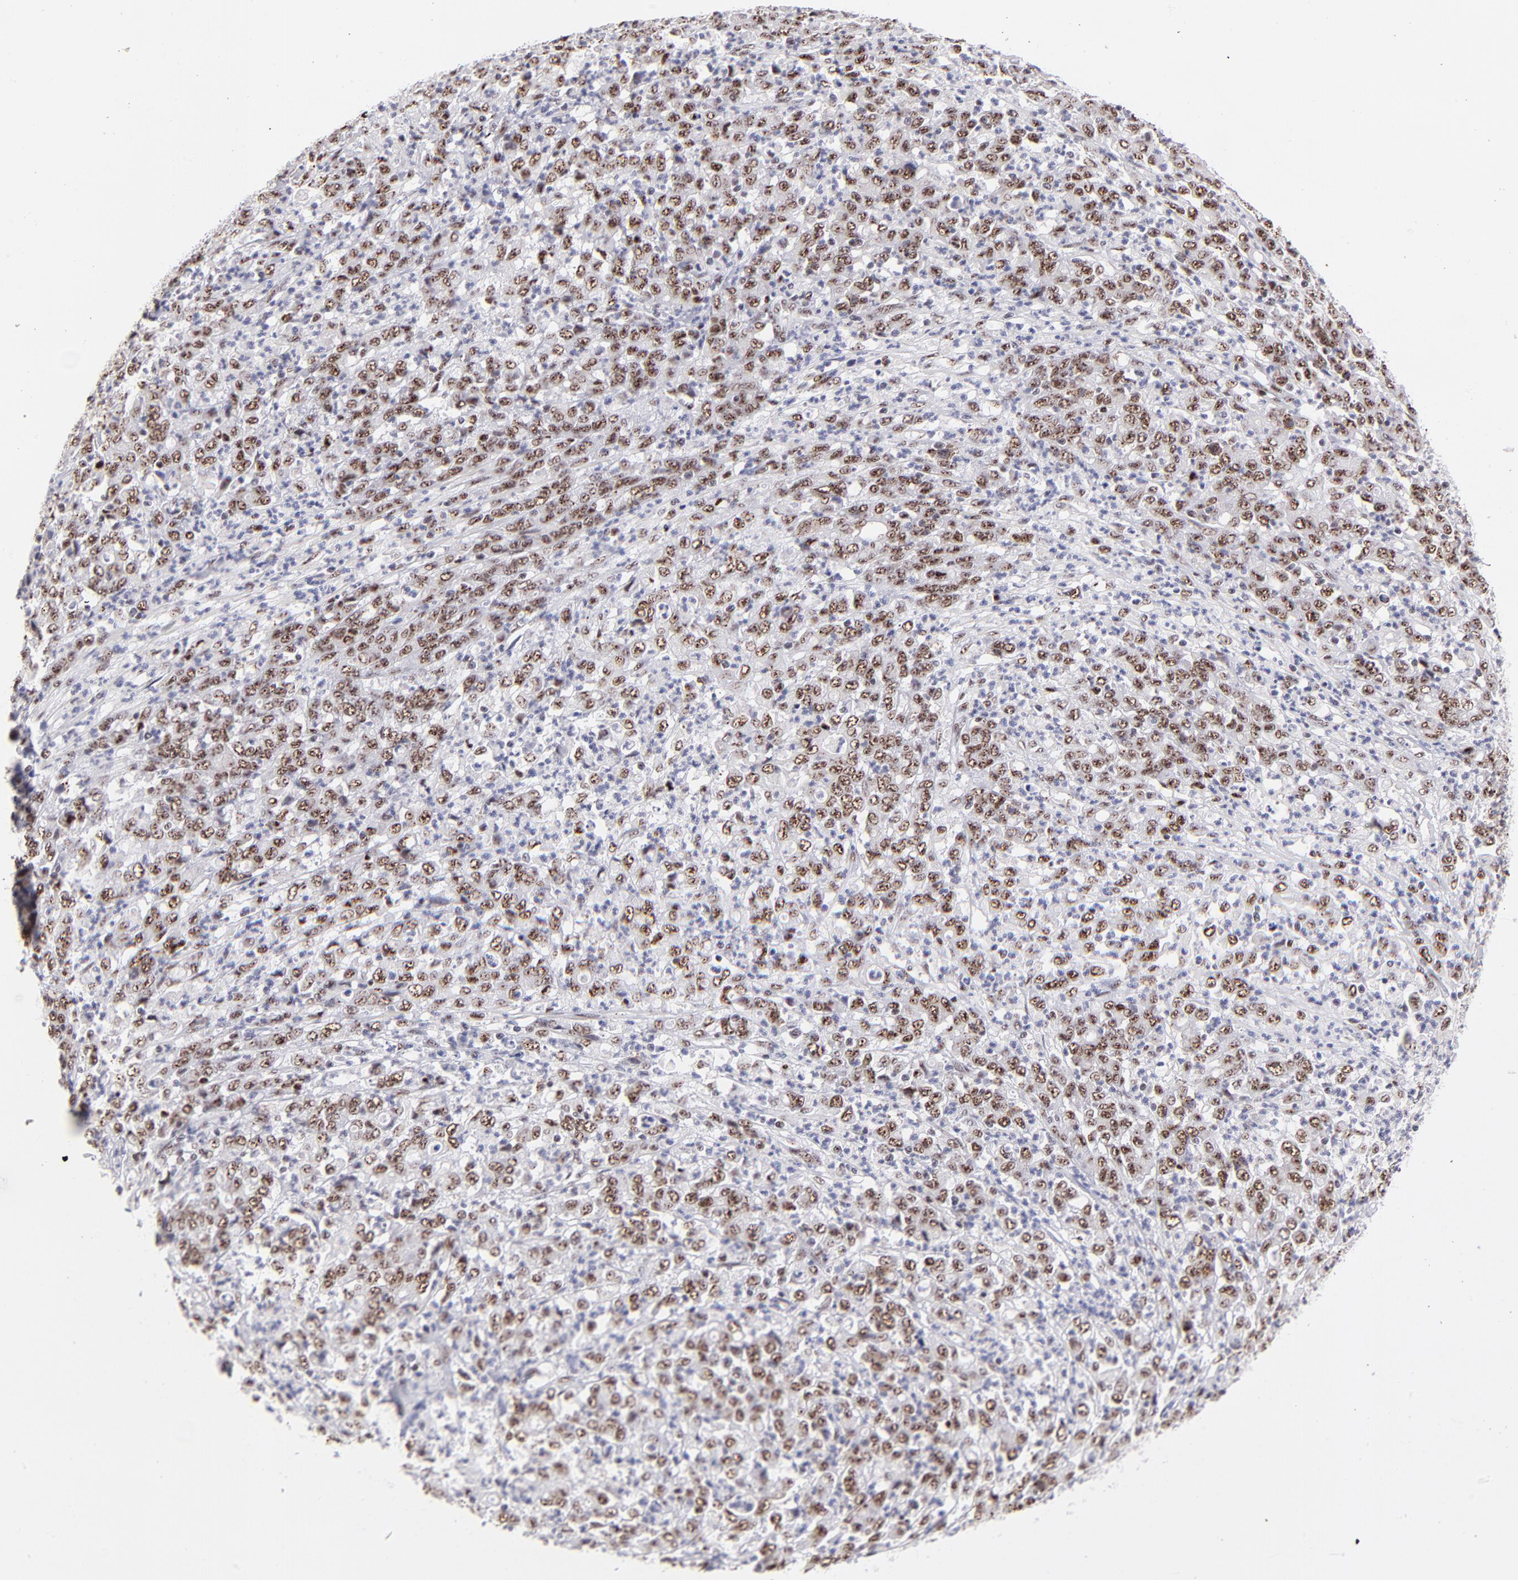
{"staining": {"intensity": "moderate", "quantity": ">75%", "location": "nuclear"}, "tissue": "stomach cancer", "cell_type": "Tumor cells", "image_type": "cancer", "snomed": [{"axis": "morphology", "description": "Adenocarcinoma, NOS"}, {"axis": "topography", "description": "Stomach, lower"}], "caption": "This image displays IHC staining of human adenocarcinoma (stomach), with medium moderate nuclear positivity in about >75% of tumor cells.", "gene": "CDC25C", "patient": {"sex": "female", "age": 71}}